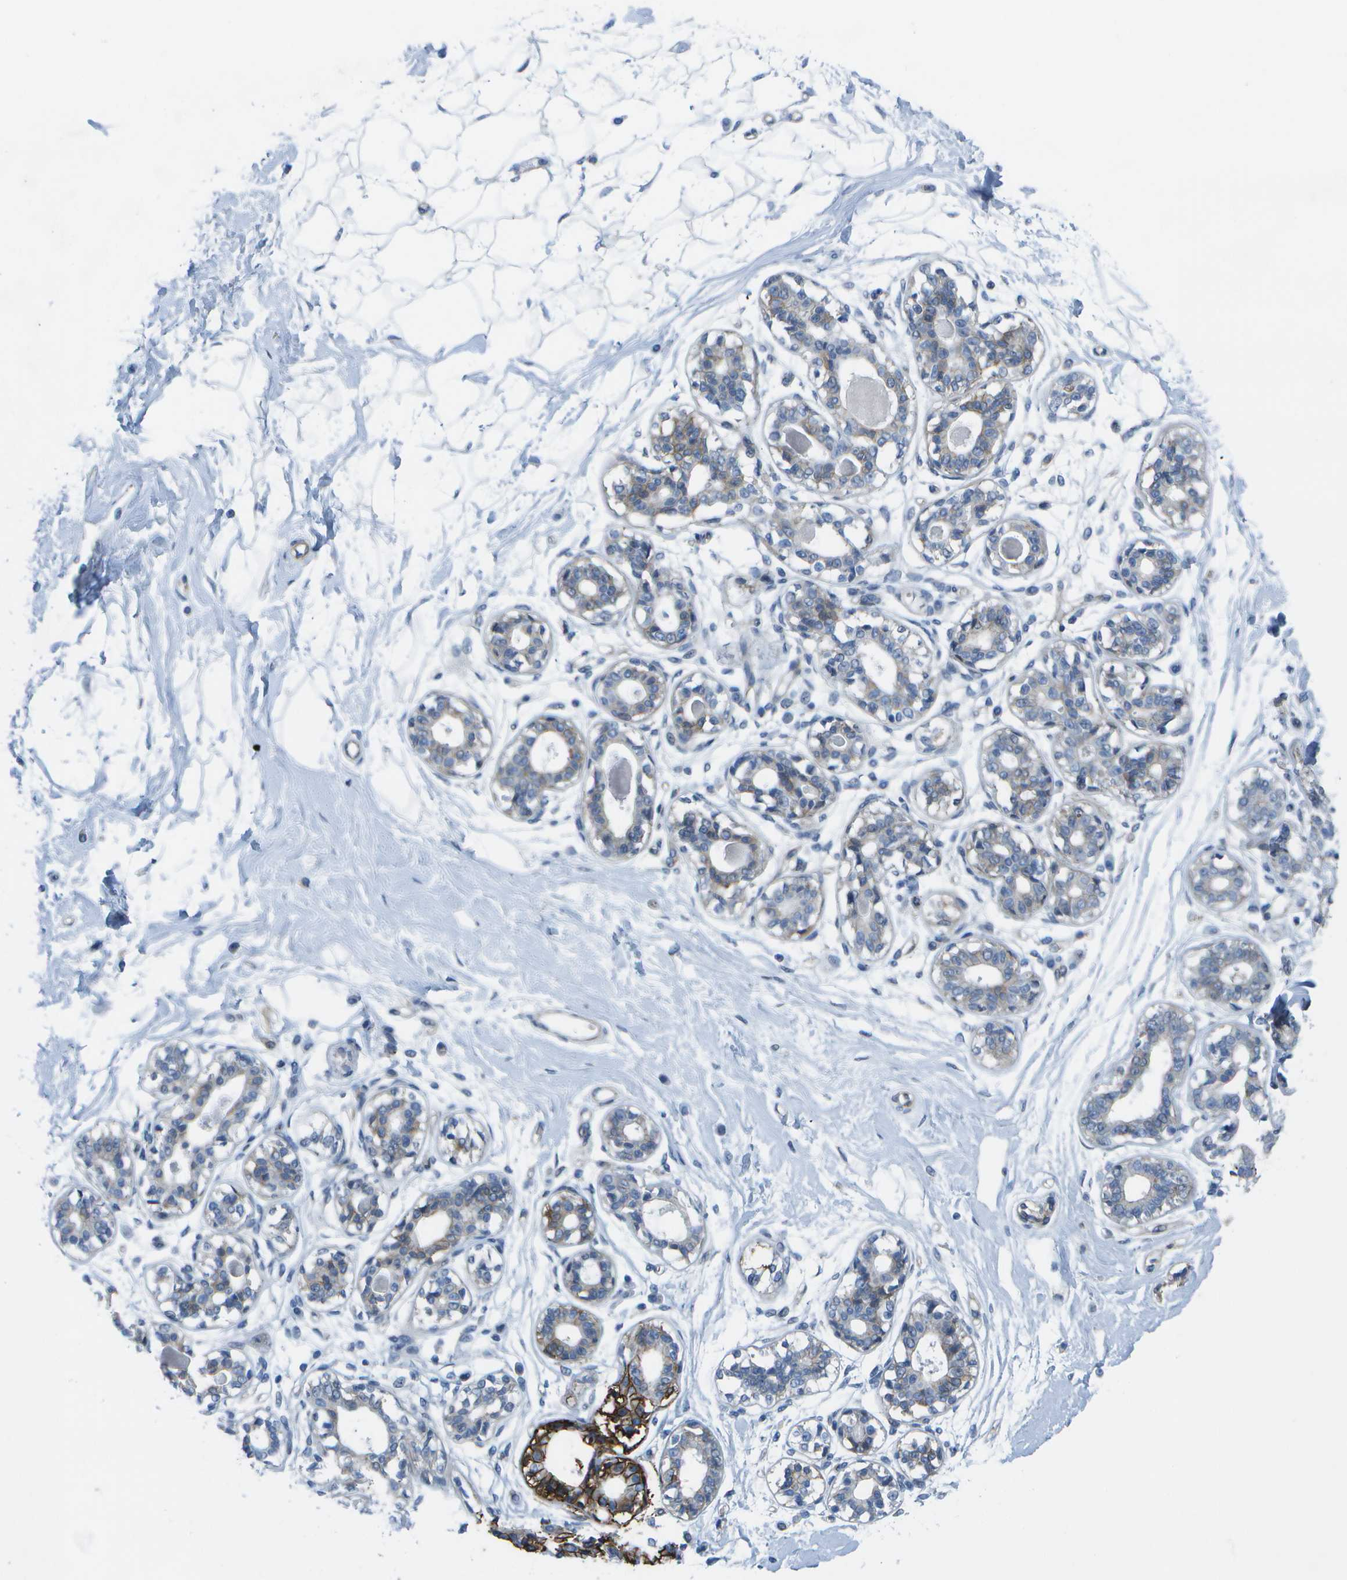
{"staining": {"intensity": "negative", "quantity": "none", "location": "none"}, "tissue": "breast", "cell_type": "Adipocytes", "image_type": "normal", "snomed": [{"axis": "morphology", "description": "Normal tissue, NOS"}, {"axis": "topography", "description": "Breast"}], "caption": "The micrograph reveals no staining of adipocytes in benign breast. The staining was performed using DAB to visualize the protein expression in brown, while the nuclei were stained in blue with hematoxylin (Magnification: 20x).", "gene": "SORBS3", "patient": {"sex": "female", "age": 45}}